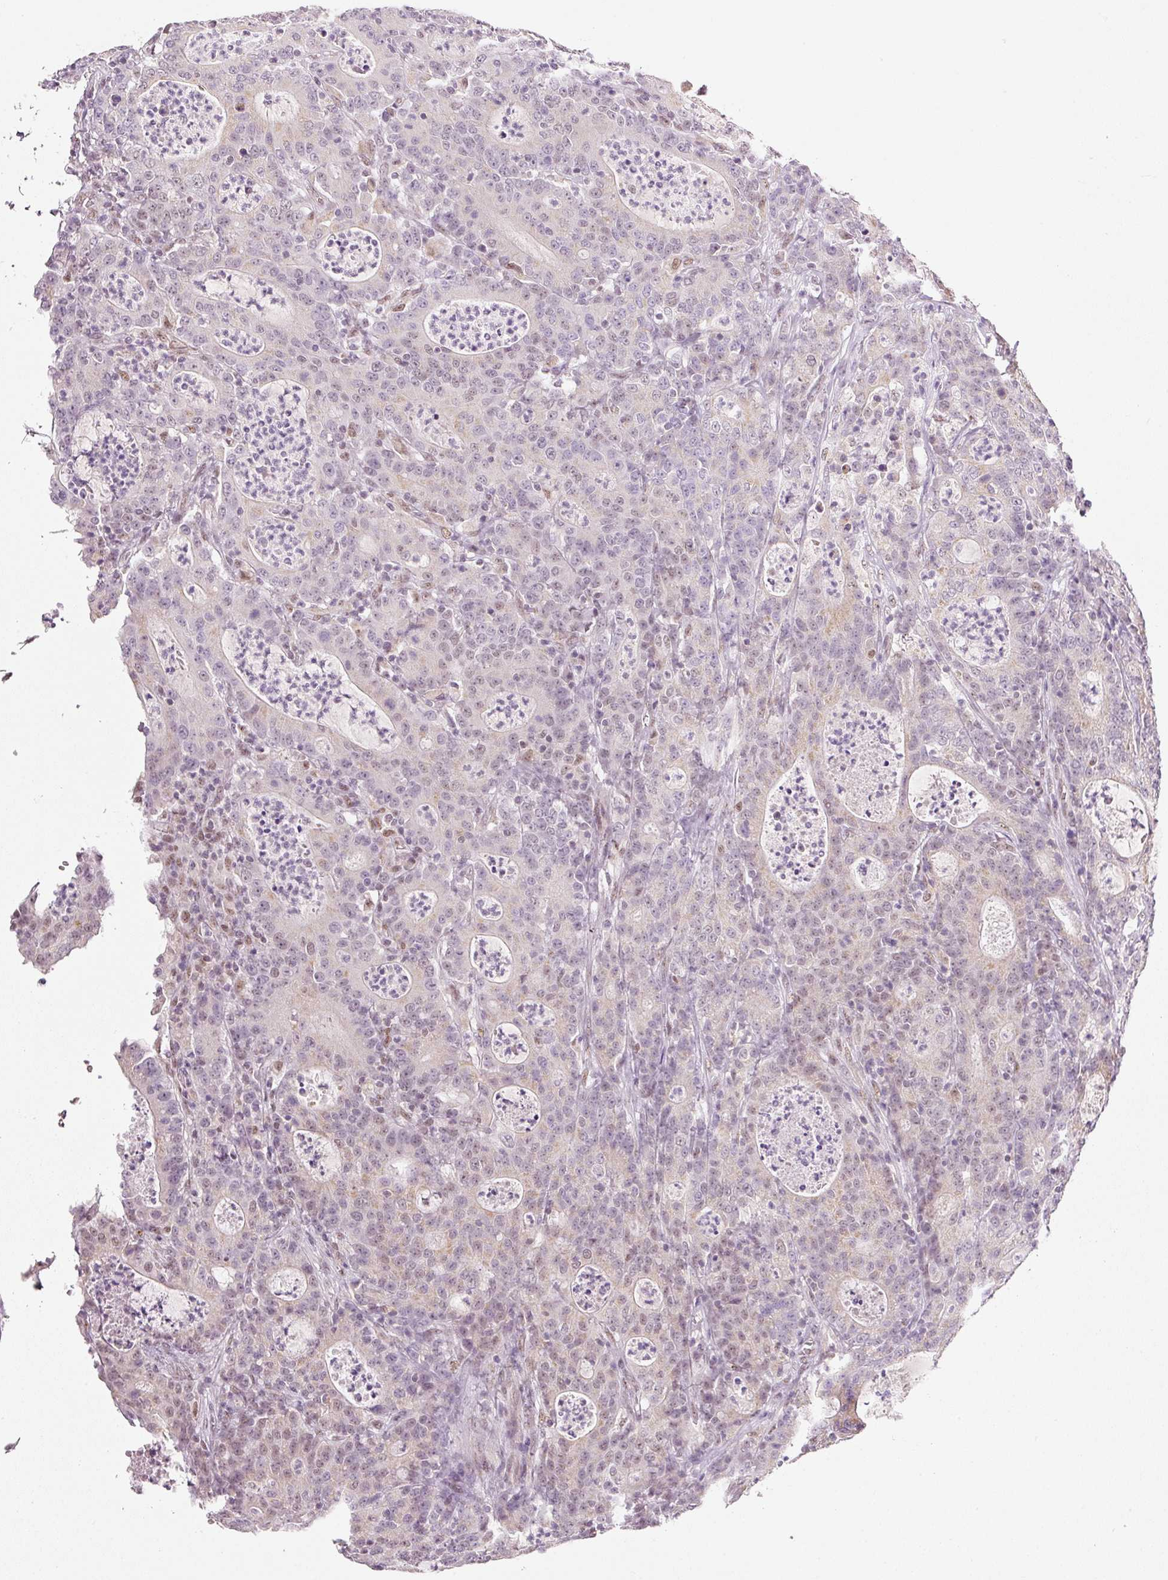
{"staining": {"intensity": "weak", "quantity": "<25%", "location": "nuclear"}, "tissue": "colorectal cancer", "cell_type": "Tumor cells", "image_type": "cancer", "snomed": [{"axis": "morphology", "description": "Adenocarcinoma, NOS"}, {"axis": "topography", "description": "Colon"}], "caption": "High magnification brightfield microscopy of colorectal cancer (adenocarcinoma) stained with DAB (3,3'-diaminobenzidine) (brown) and counterstained with hematoxylin (blue): tumor cells show no significant positivity.", "gene": "FSTL3", "patient": {"sex": "male", "age": 83}}